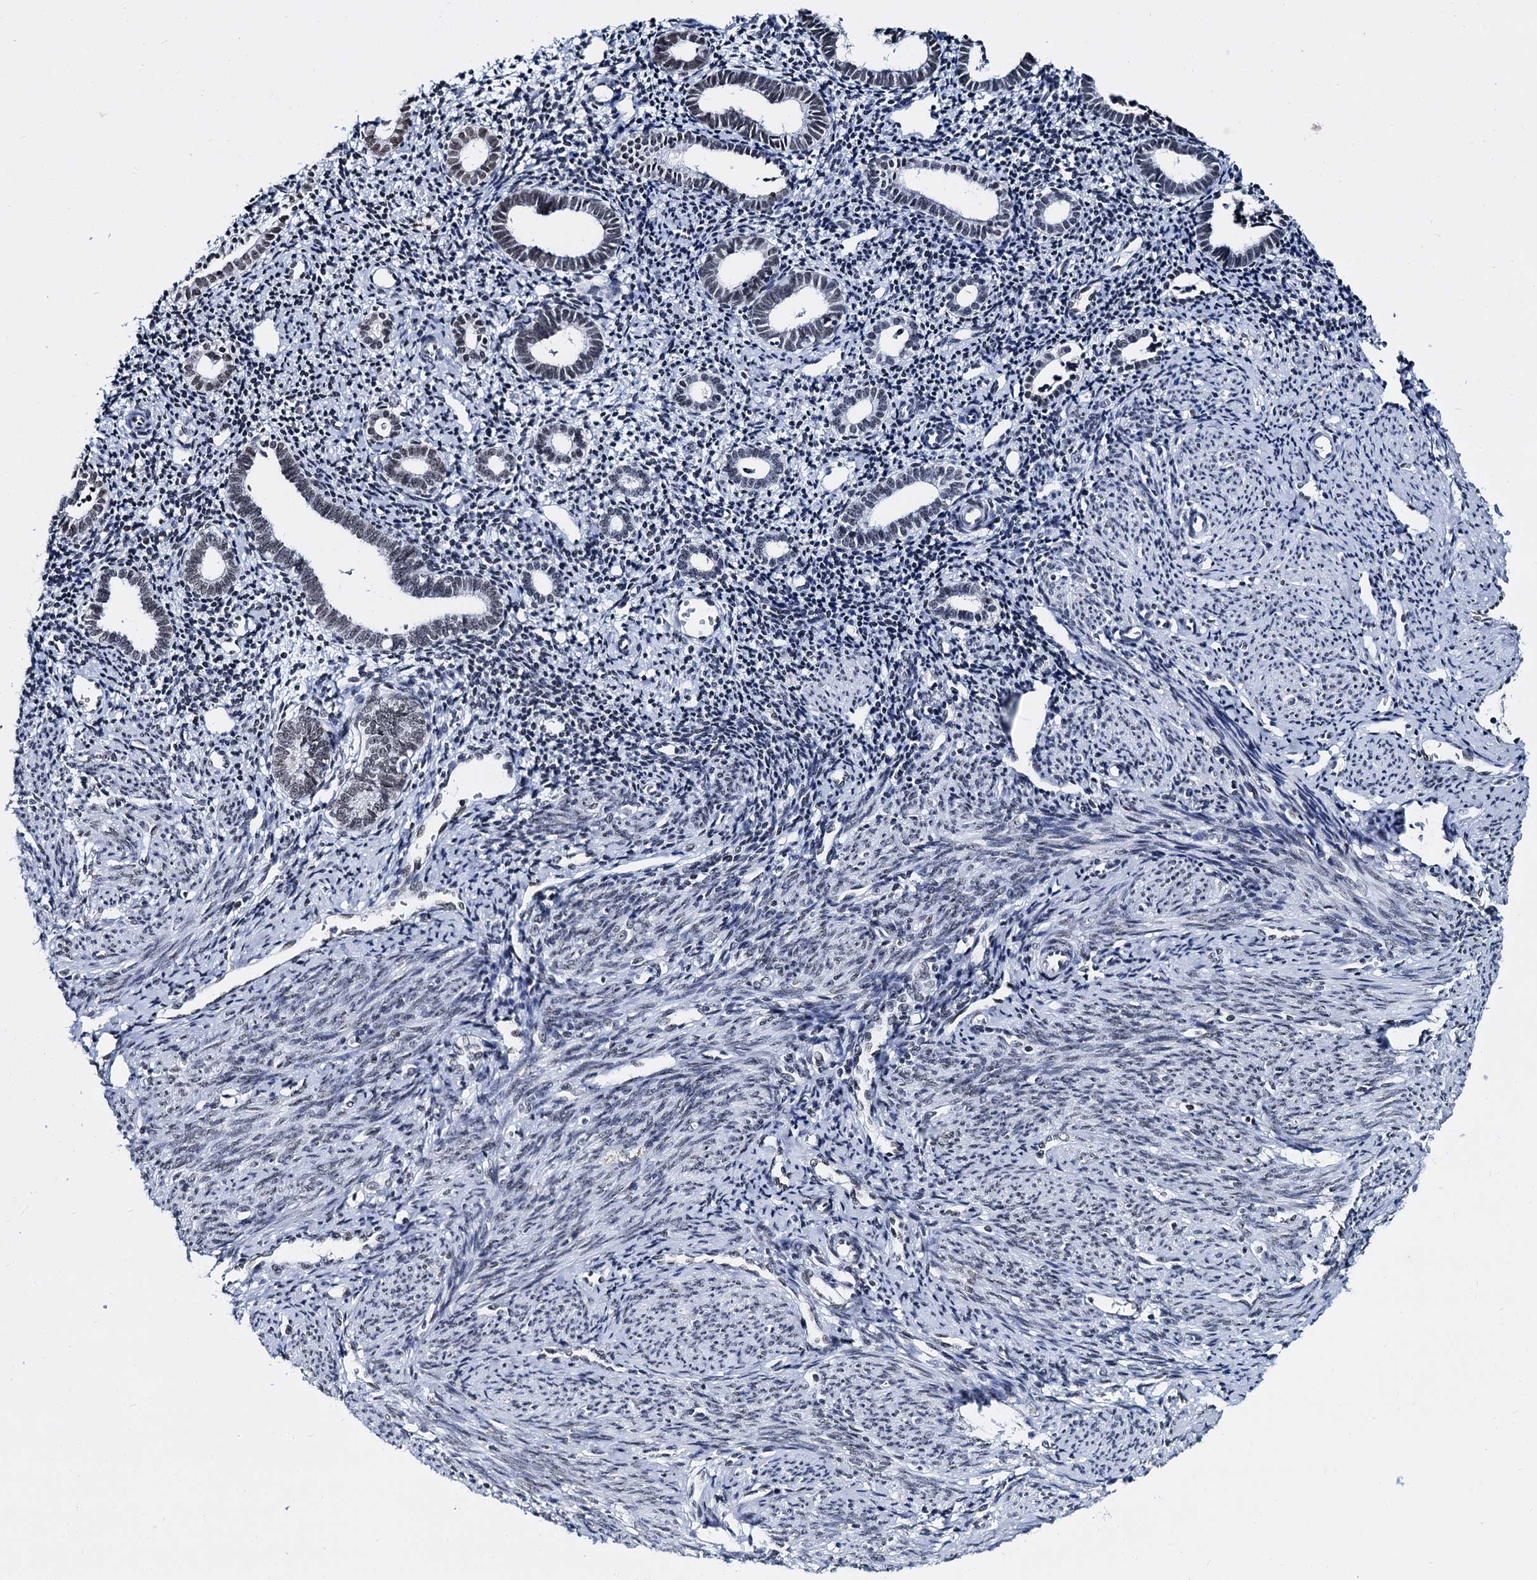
{"staining": {"intensity": "negative", "quantity": "none", "location": "none"}, "tissue": "endometrium", "cell_type": "Cells in endometrial stroma", "image_type": "normal", "snomed": [{"axis": "morphology", "description": "Normal tissue, NOS"}, {"axis": "topography", "description": "Endometrium"}], "caption": "Photomicrograph shows no significant protein positivity in cells in endometrial stroma of normal endometrium.", "gene": "CMAS", "patient": {"sex": "female", "age": 56}}